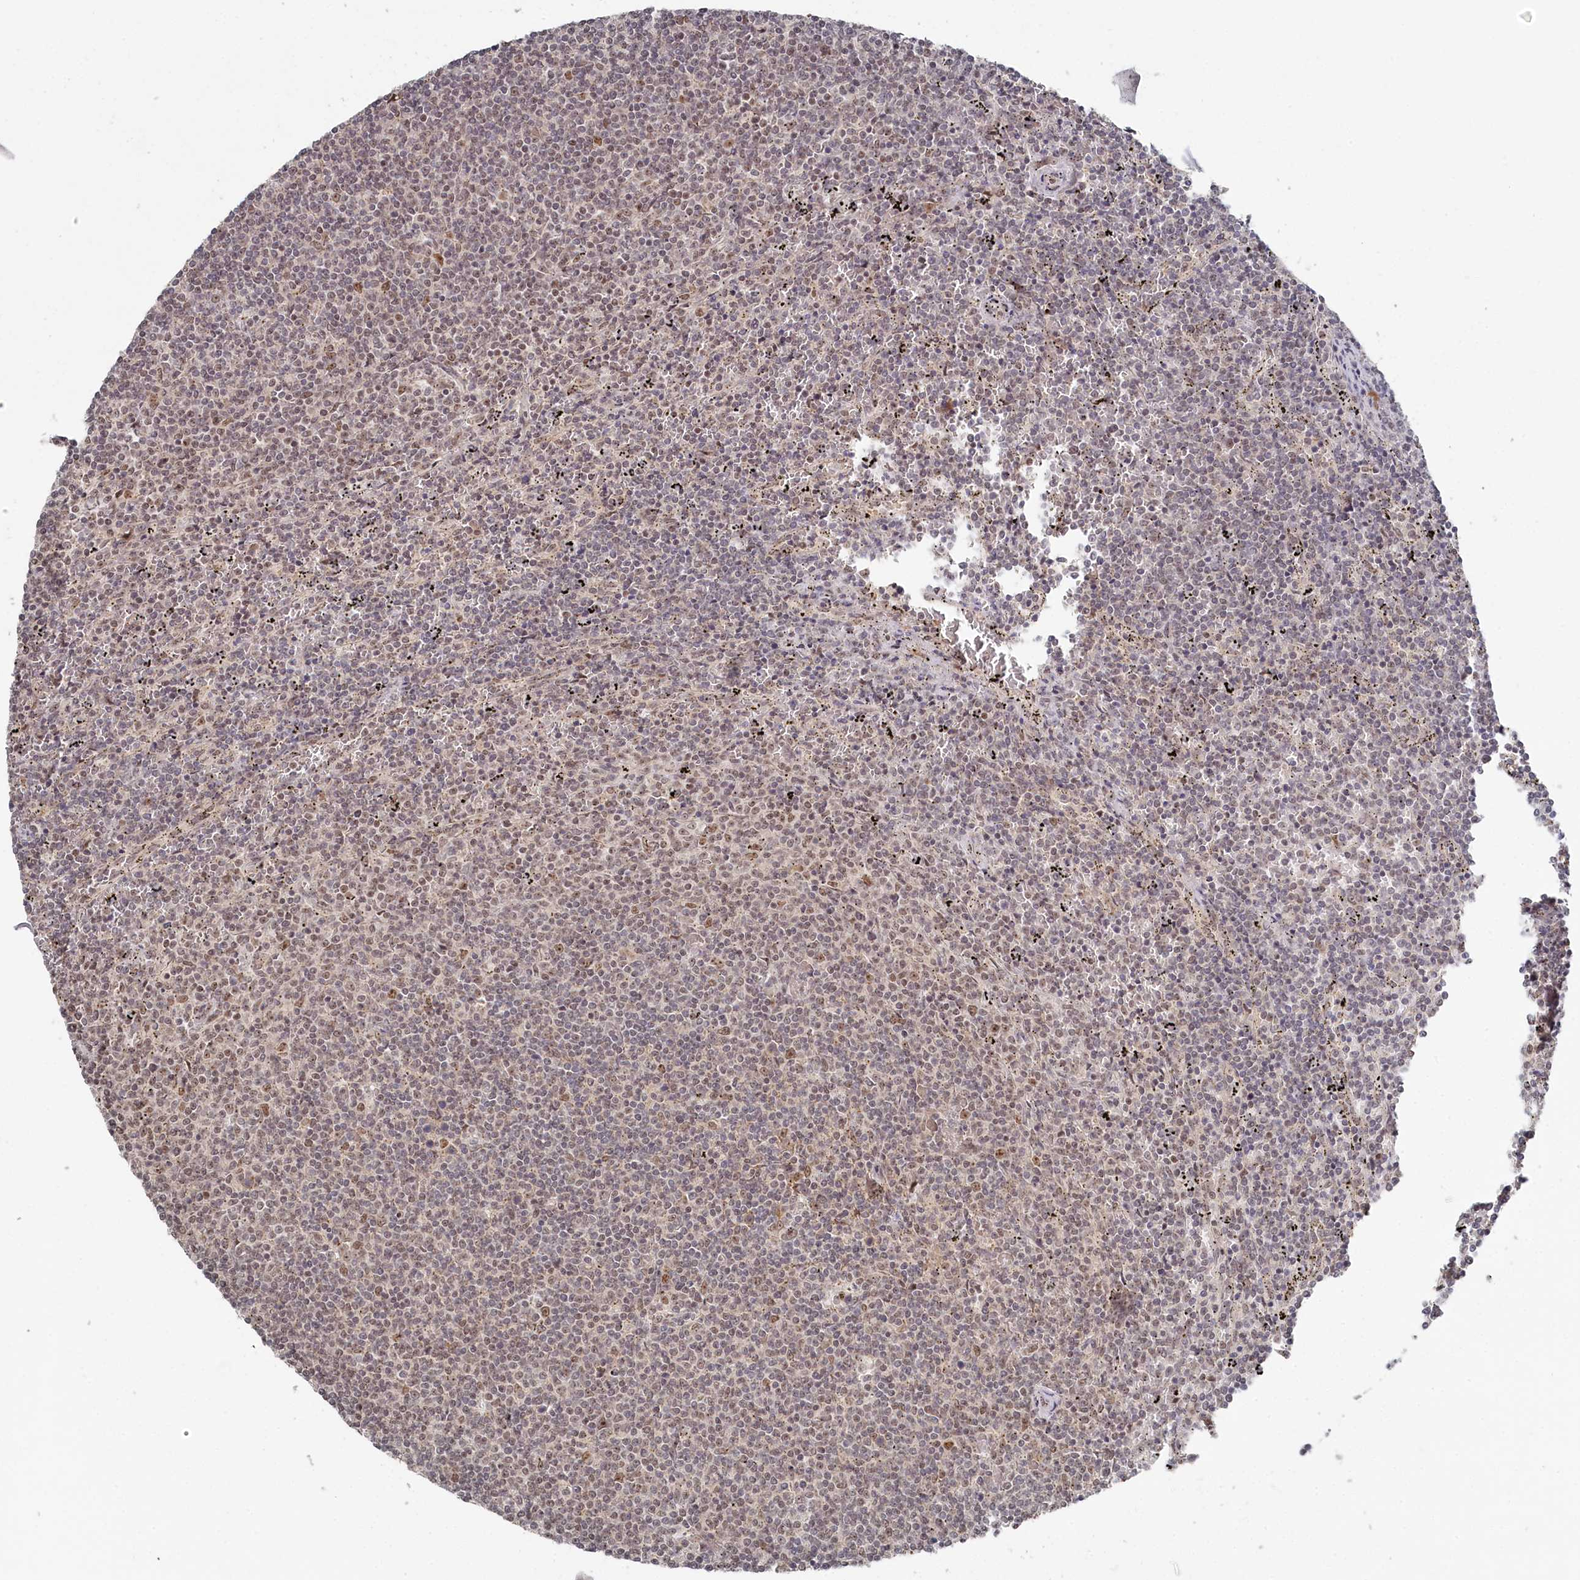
{"staining": {"intensity": "moderate", "quantity": "<25%", "location": "nuclear"}, "tissue": "lymphoma", "cell_type": "Tumor cells", "image_type": "cancer", "snomed": [{"axis": "morphology", "description": "Malignant lymphoma, non-Hodgkin's type, Low grade"}, {"axis": "topography", "description": "Spleen"}], "caption": "Protein staining demonstrates moderate nuclear staining in about <25% of tumor cells in lymphoma.", "gene": "EXOSC1", "patient": {"sex": "female", "age": 50}}